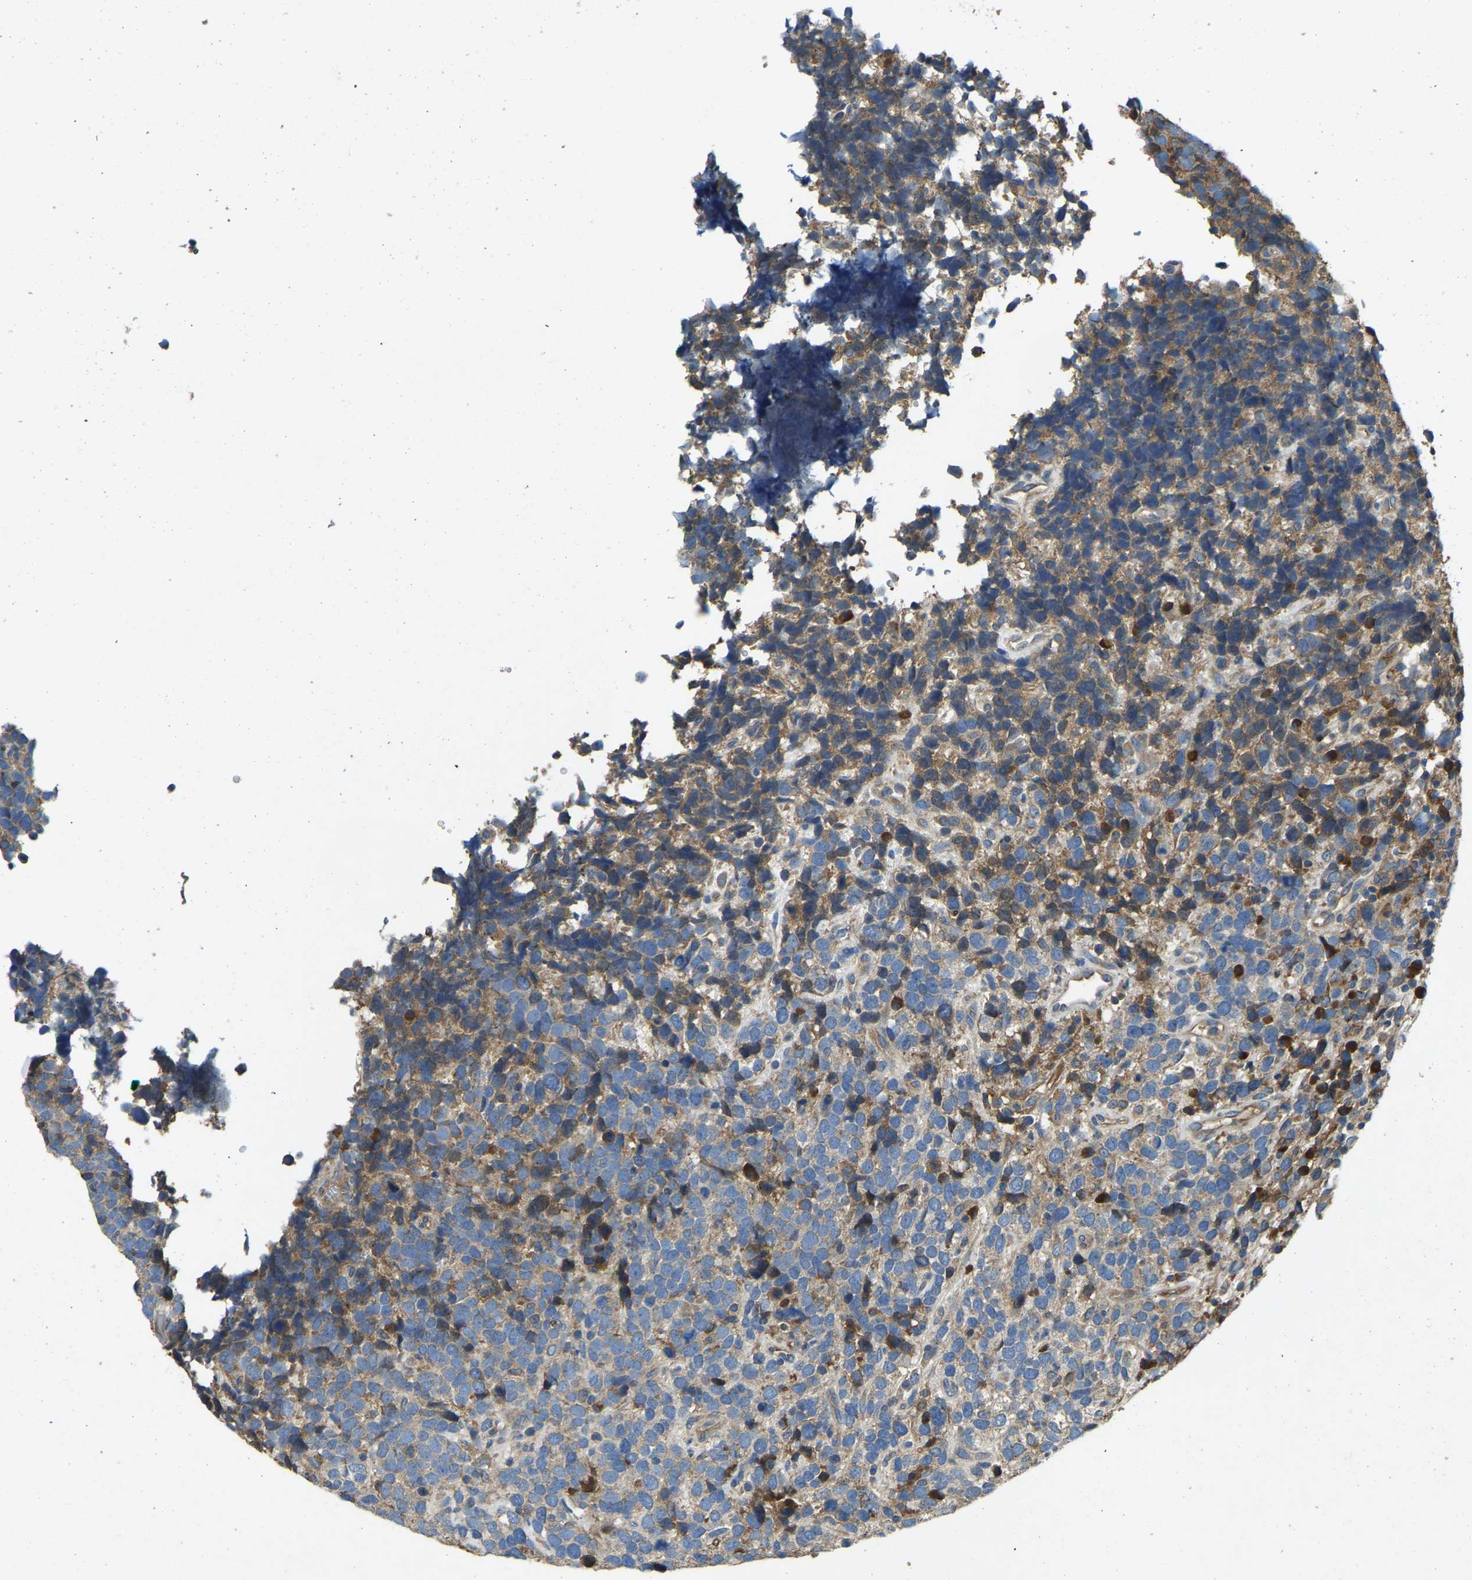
{"staining": {"intensity": "weak", "quantity": "25%-75%", "location": "cytoplasmic/membranous"}, "tissue": "urothelial cancer", "cell_type": "Tumor cells", "image_type": "cancer", "snomed": [{"axis": "morphology", "description": "Urothelial carcinoma, High grade"}, {"axis": "topography", "description": "Urinary bladder"}], "caption": "IHC photomicrograph of neoplastic tissue: human urothelial carcinoma (high-grade) stained using IHC exhibits low levels of weak protein expression localized specifically in the cytoplasmic/membranous of tumor cells, appearing as a cytoplasmic/membranous brown color.", "gene": "ATP8B1", "patient": {"sex": "female", "age": 82}}